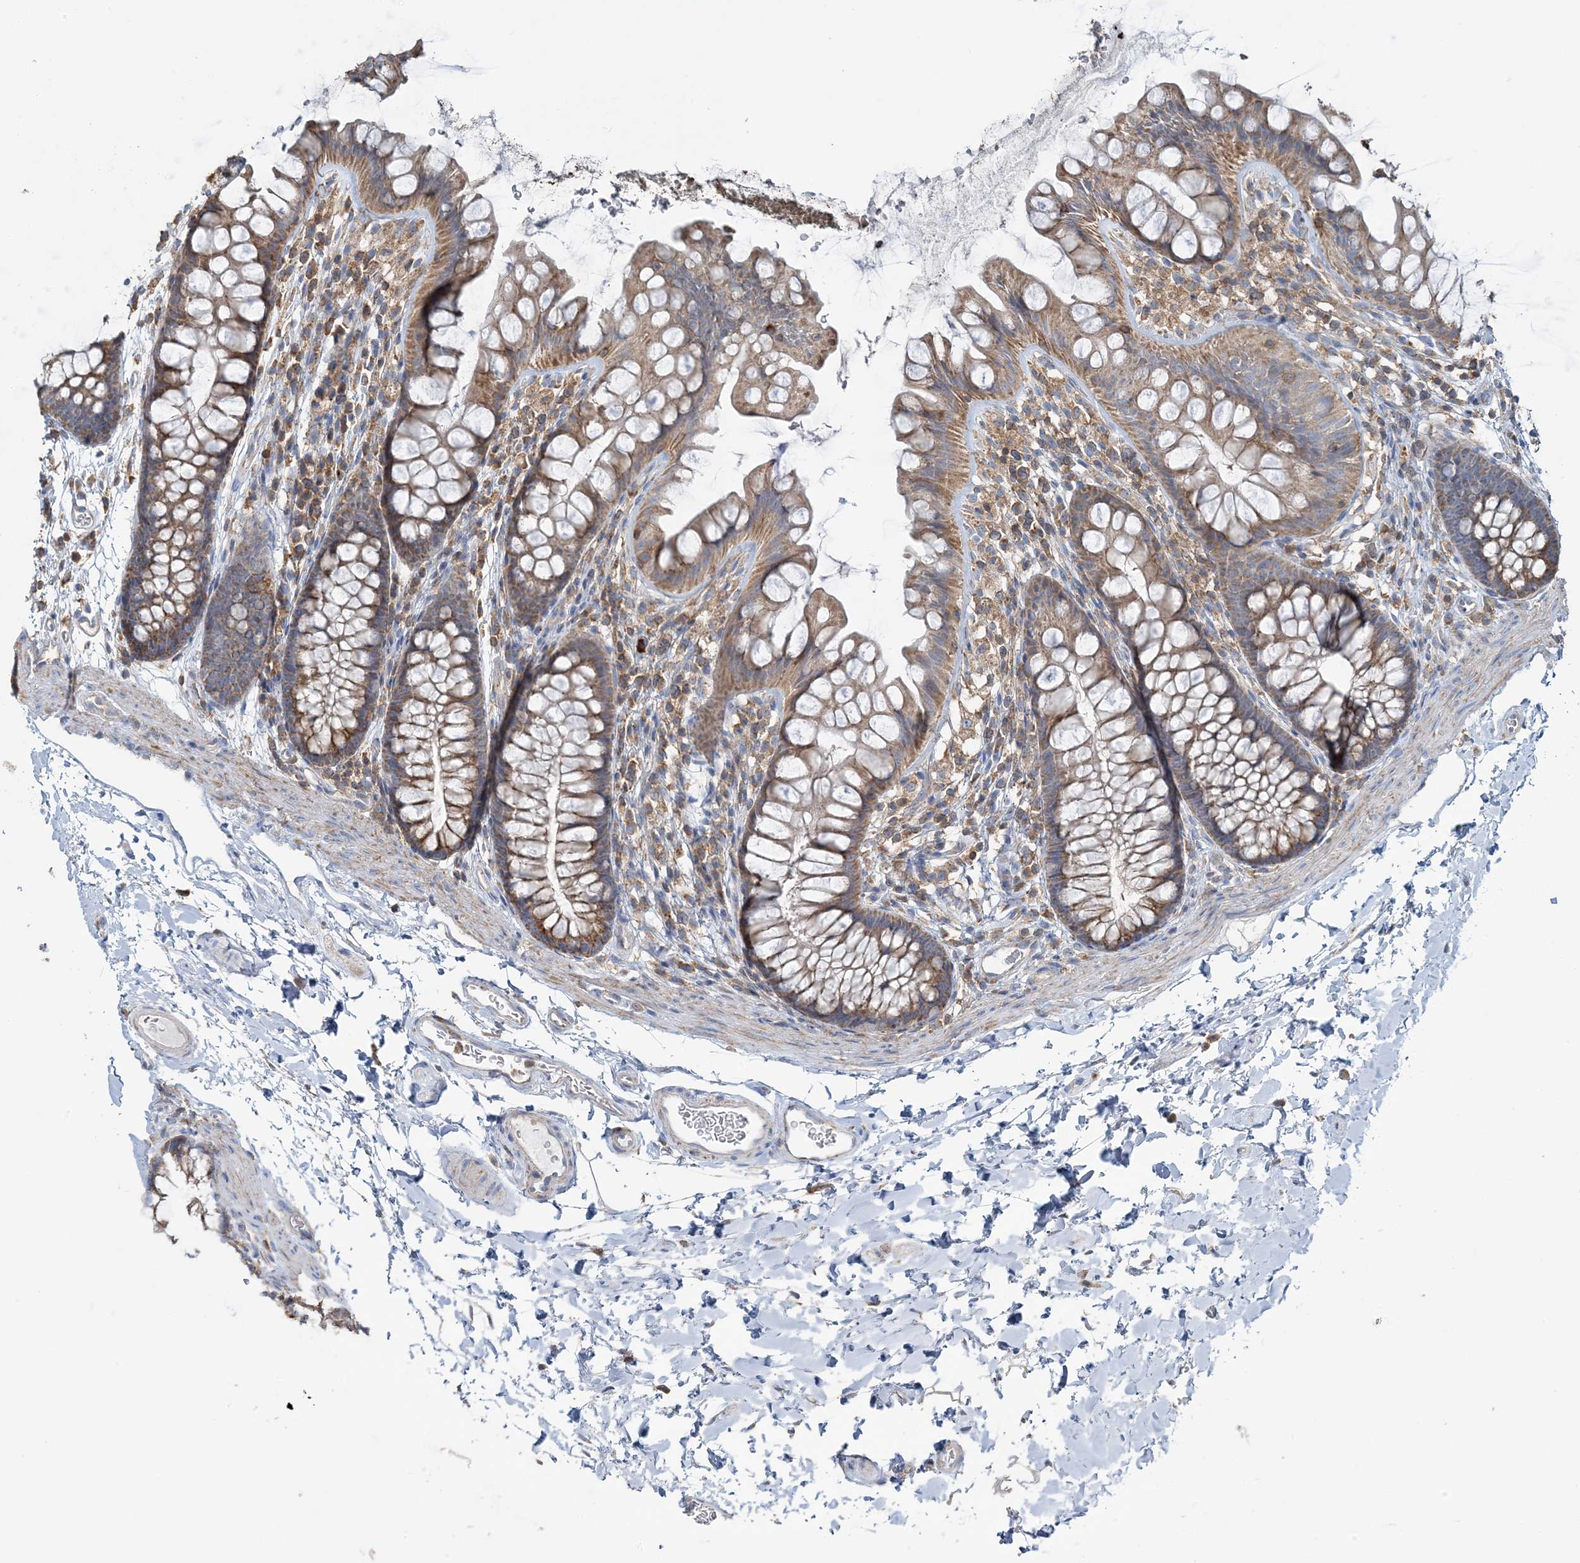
{"staining": {"intensity": "weak", "quantity": ">75%", "location": "cytoplasmic/membranous"}, "tissue": "colon", "cell_type": "Endothelial cells", "image_type": "normal", "snomed": [{"axis": "morphology", "description": "Normal tissue, NOS"}, {"axis": "topography", "description": "Colon"}], "caption": "Immunohistochemistry (IHC) staining of benign colon, which demonstrates low levels of weak cytoplasmic/membranous positivity in approximately >75% of endothelial cells indicating weak cytoplasmic/membranous protein staining. The staining was performed using DAB (brown) for protein detection and nuclei were counterstained in hematoxylin (blue).", "gene": "TMLHE", "patient": {"sex": "female", "age": 62}}